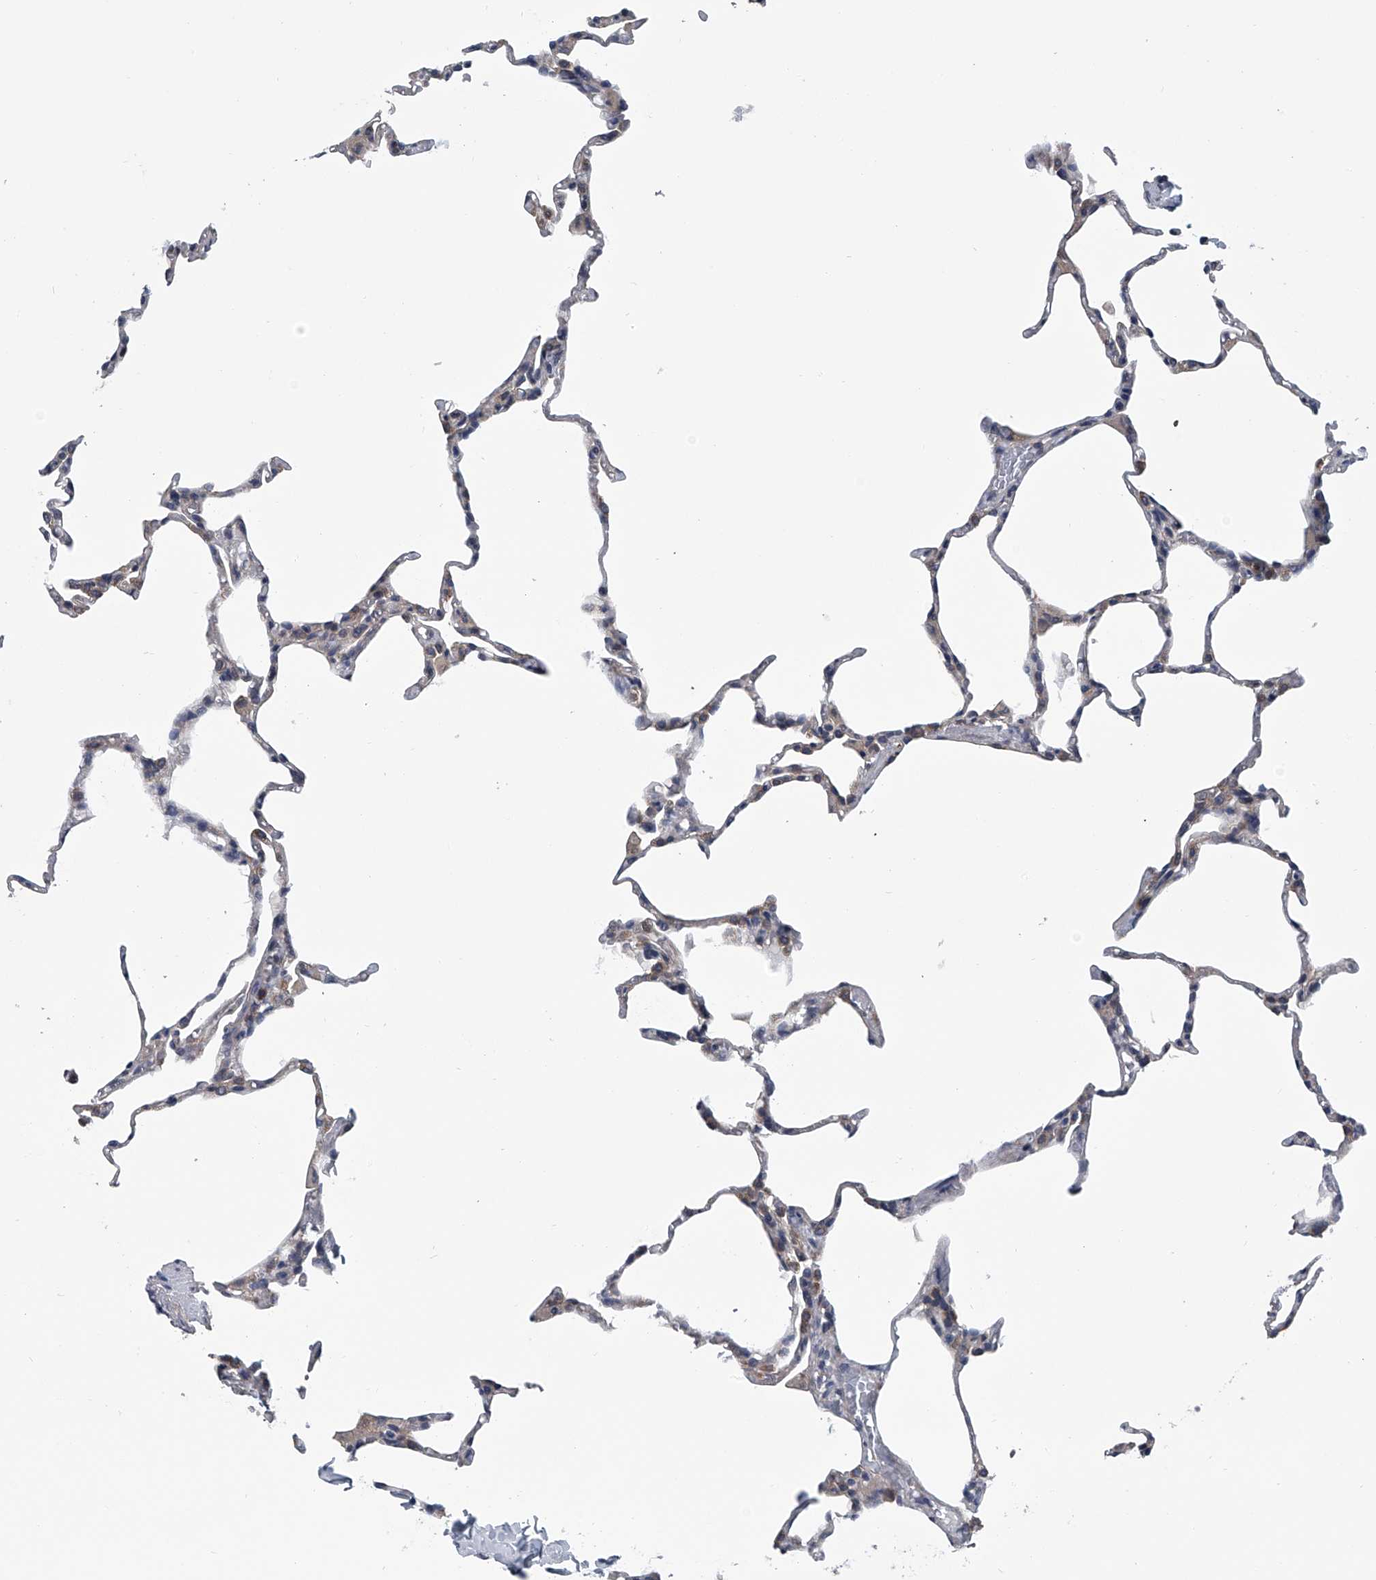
{"staining": {"intensity": "weak", "quantity": "<25%", "location": "cytoplasmic/membranous"}, "tissue": "lung", "cell_type": "Alveolar cells", "image_type": "normal", "snomed": [{"axis": "morphology", "description": "Normal tissue, NOS"}, {"axis": "topography", "description": "Lung"}], "caption": "Alveolar cells are negative for brown protein staining in unremarkable lung. (DAB IHC with hematoxylin counter stain).", "gene": "PPP2R5D", "patient": {"sex": "male", "age": 20}}